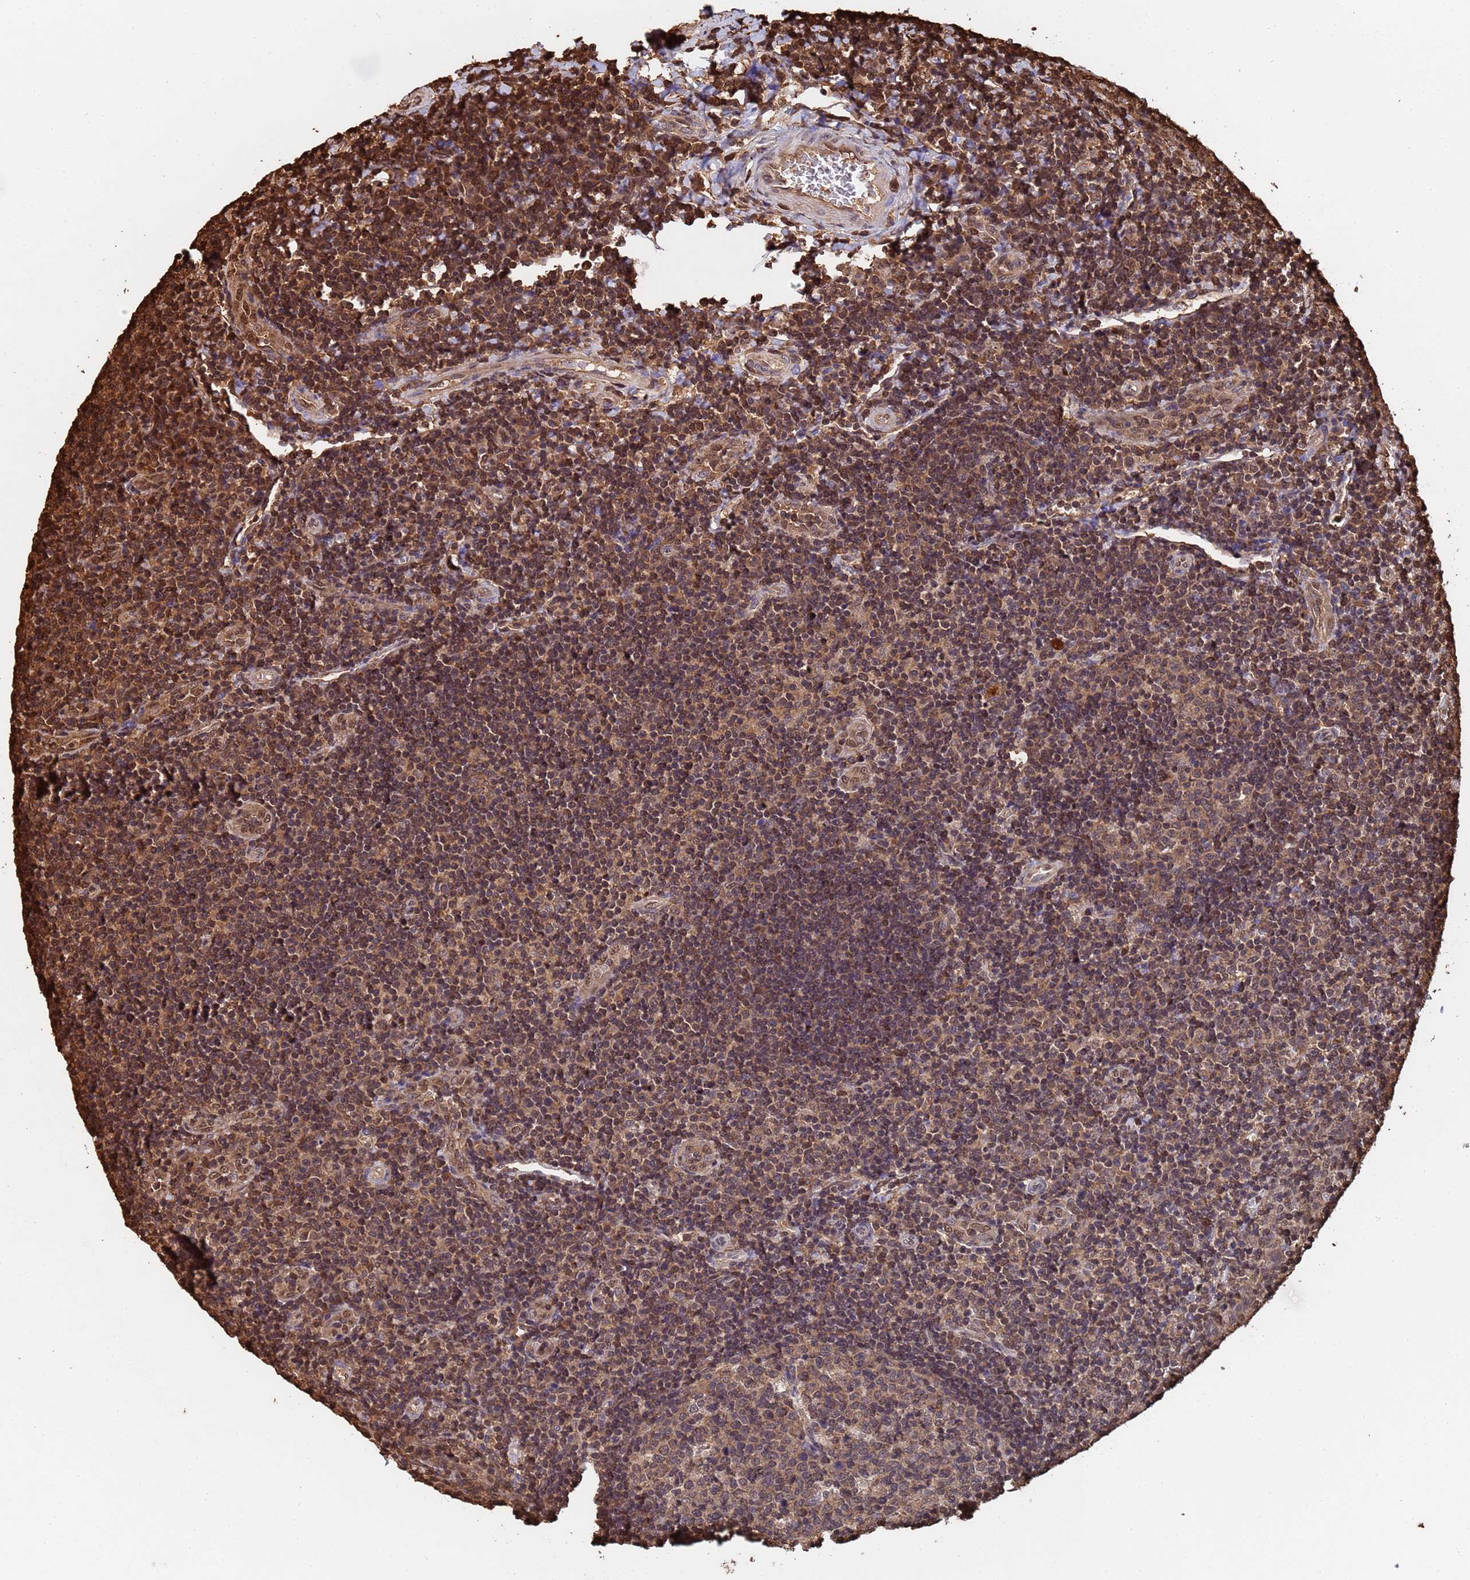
{"staining": {"intensity": "weak", "quantity": ">75%", "location": "cytoplasmic/membranous,nuclear"}, "tissue": "tonsil", "cell_type": "Germinal center cells", "image_type": "normal", "snomed": [{"axis": "morphology", "description": "Normal tissue, NOS"}, {"axis": "topography", "description": "Tonsil"}], "caption": "A low amount of weak cytoplasmic/membranous,nuclear positivity is present in about >75% of germinal center cells in benign tonsil.", "gene": "SUMO2", "patient": {"sex": "male", "age": 17}}